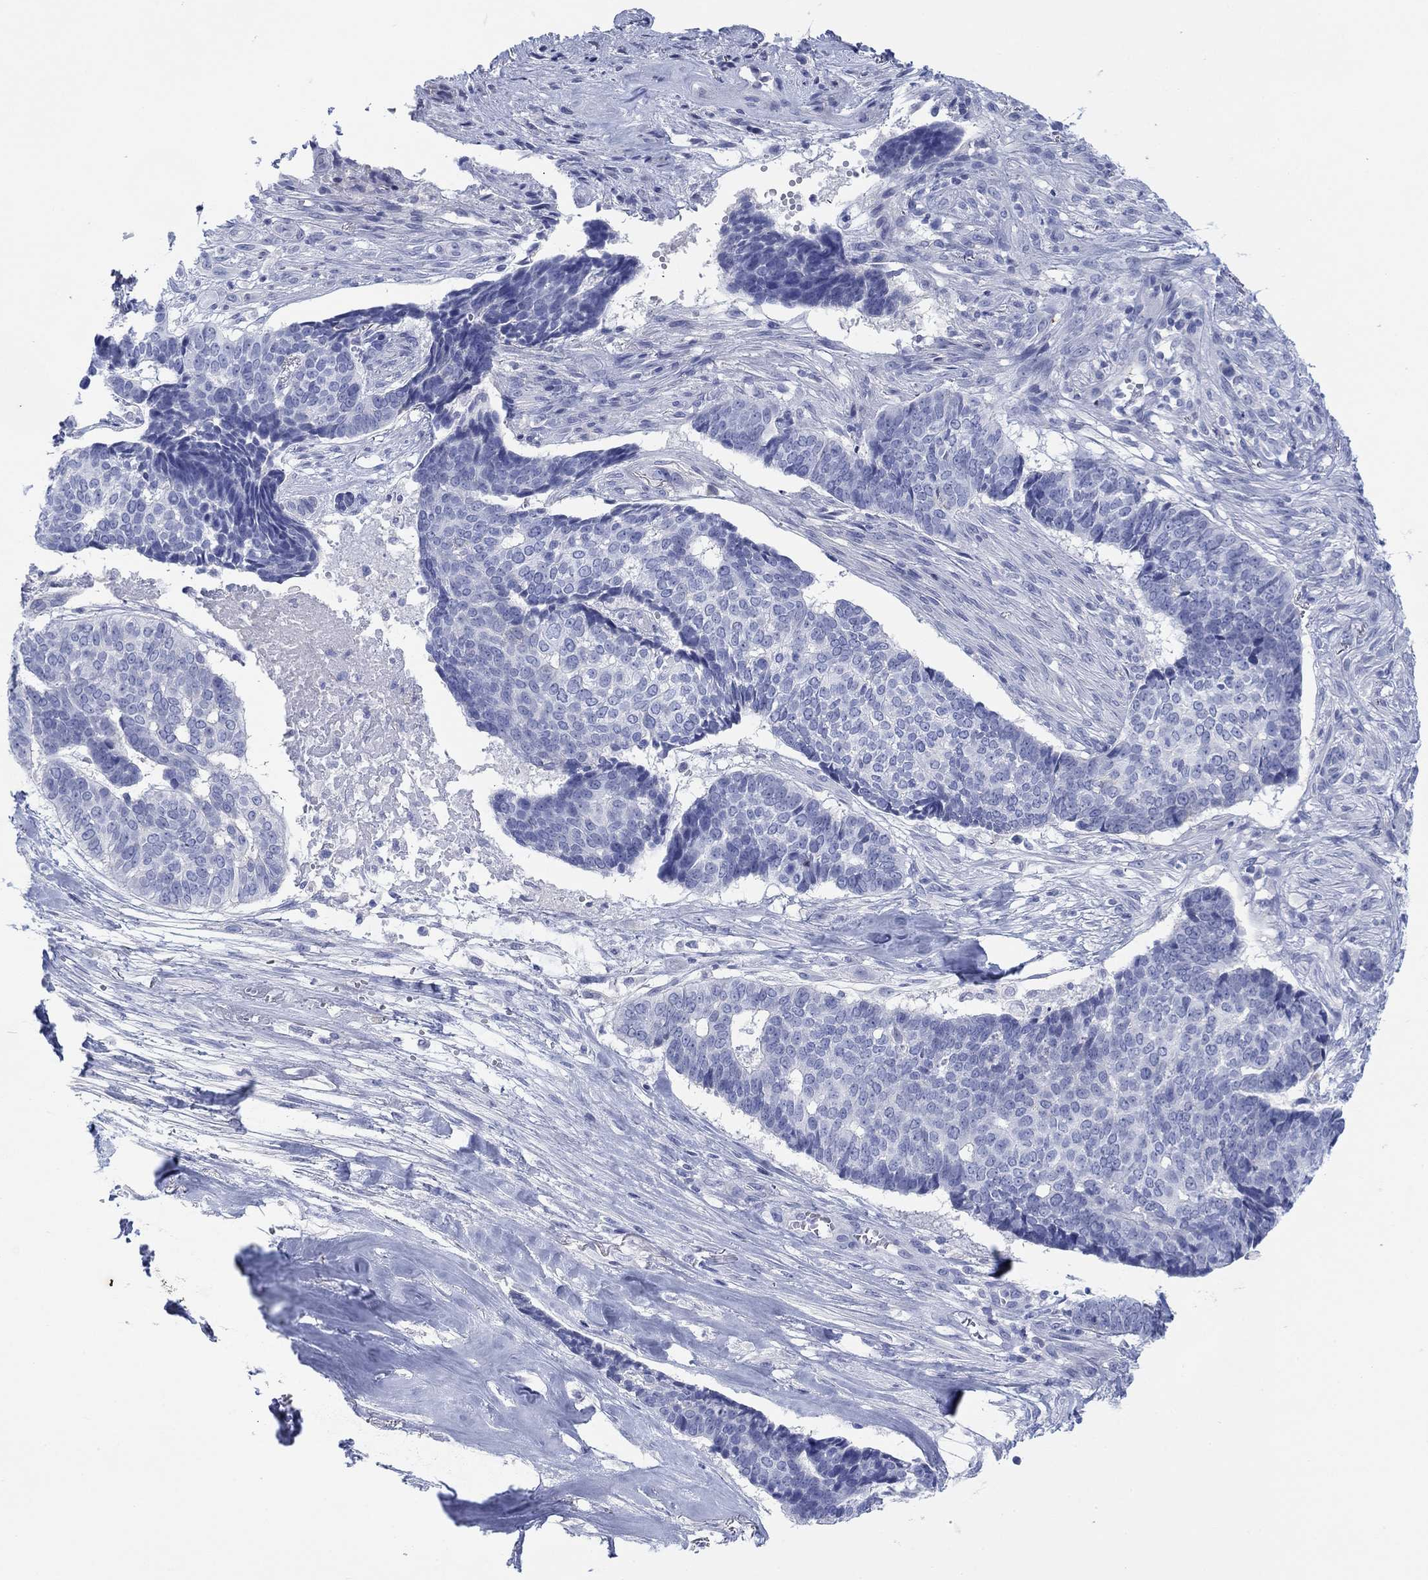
{"staining": {"intensity": "negative", "quantity": "none", "location": "none"}, "tissue": "skin cancer", "cell_type": "Tumor cells", "image_type": "cancer", "snomed": [{"axis": "morphology", "description": "Basal cell carcinoma"}, {"axis": "topography", "description": "Skin"}], "caption": "Basal cell carcinoma (skin) was stained to show a protein in brown. There is no significant staining in tumor cells.", "gene": "ATP1B1", "patient": {"sex": "male", "age": 86}}